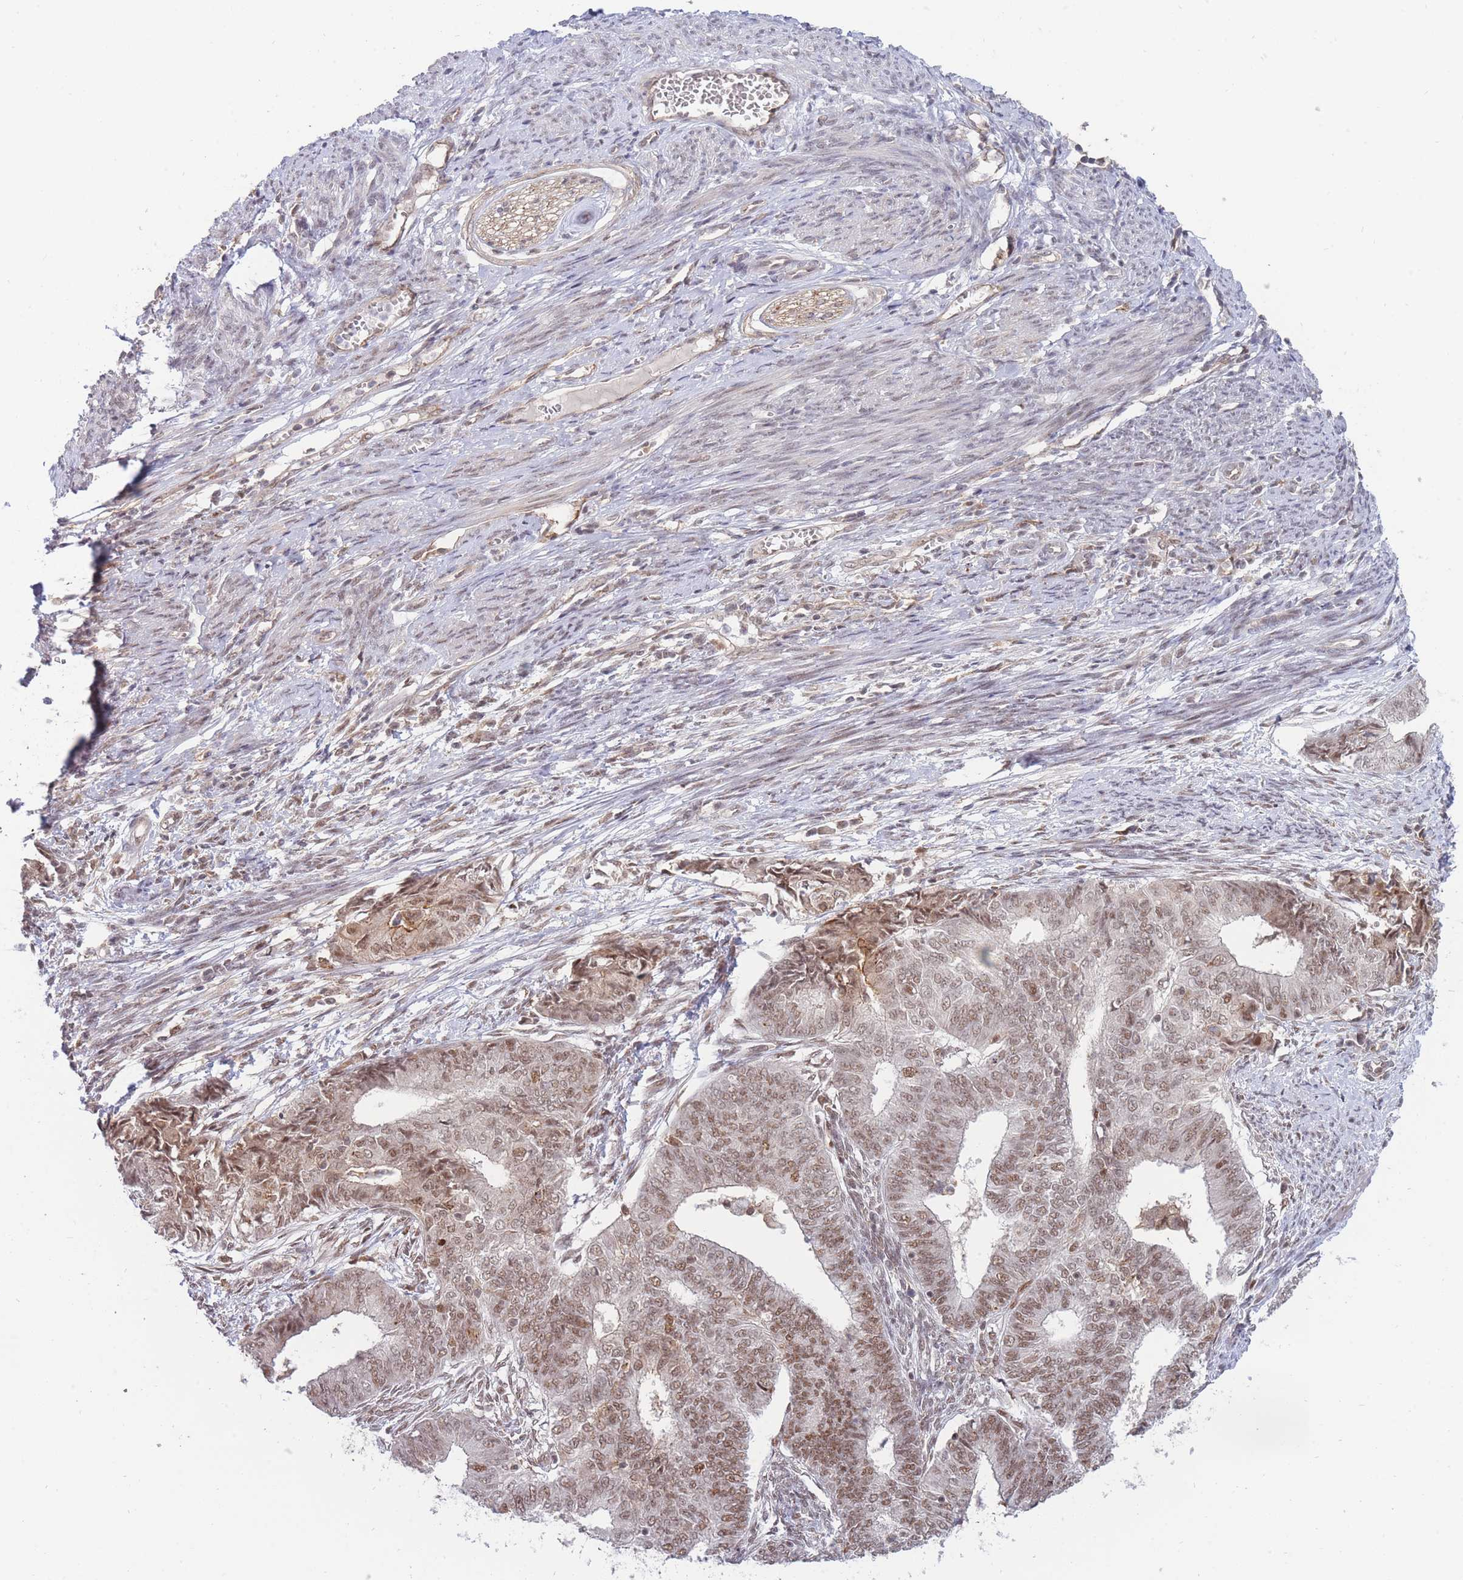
{"staining": {"intensity": "moderate", "quantity": ">75%", "location": "nuclear"}, "tissue": "endometrial cancer", "cell_type": "Tumor cells", "image_type": "cancer", "snomed": [{"axis": "morphology", "description": "Adenocarcinoma, NOS"}, {"axis": "topography", "description": "Endometrium"}], "caption": "Endometrial adenocarcinoma was stained to show a protein in brown. There is medium levels of moderate nuclear expression in approximately >75% of tumor cells.", "gene": "BOD1L1", "patient": {"sex": "female", "age": 62}}